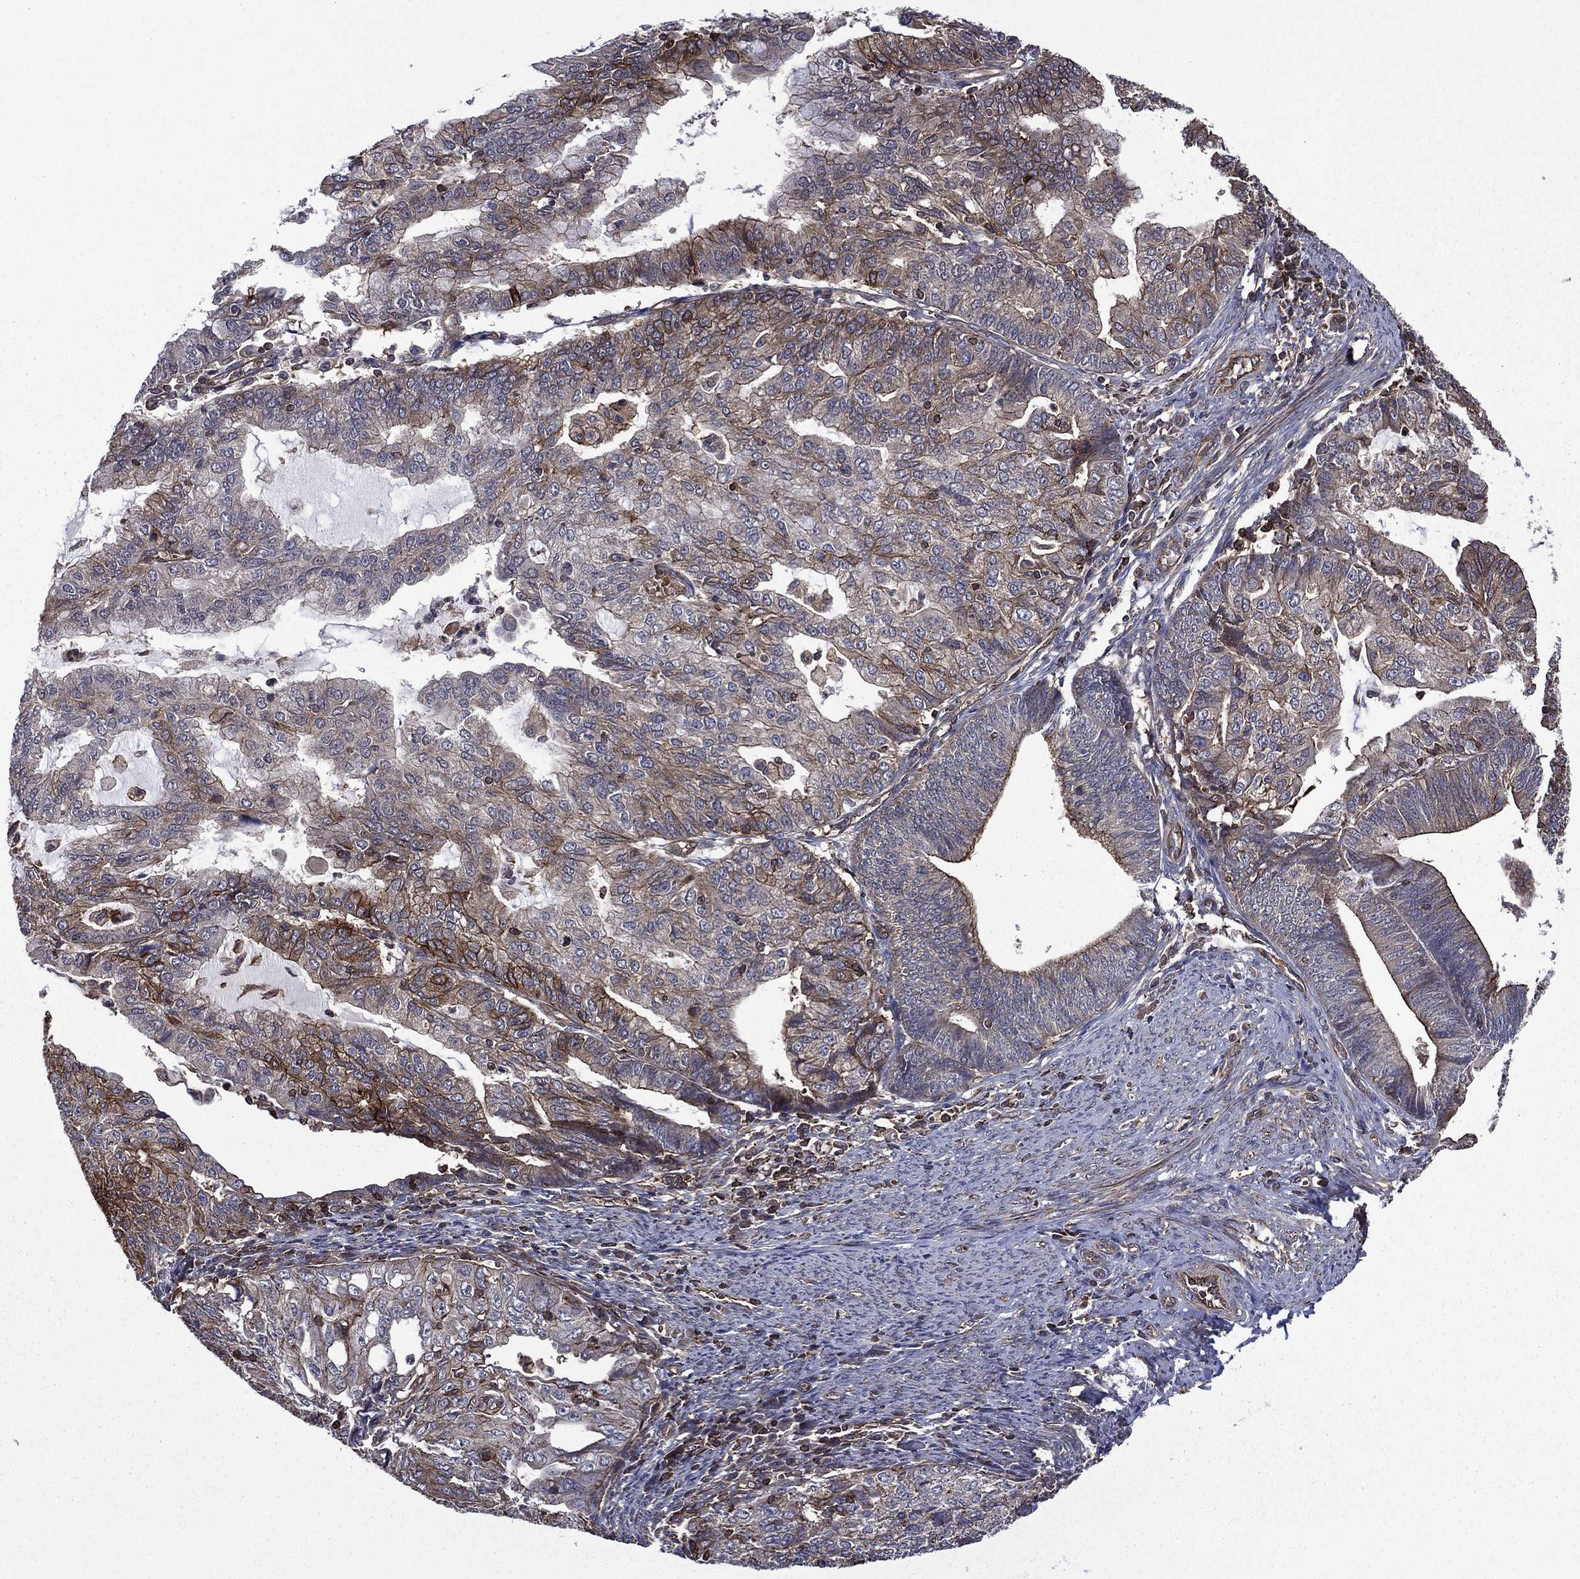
{"staining": {"intensity": "strong", "quantity": "25%-75%", "location": "cytoplasmic/membranous"}, "tissue": "endometrial cancer", "cell_type": "Tumor cells", "image_type": "cancer", "snomed": [{"axis": "morphology", "description": "Adenocarcinoma, NOS"}, {"axis": "topography", "description": "Endometrium"}], "caption": "Protein expression analysis of endometrial adenocarcinoma reveals strong cytoplasmic/membranous staining in approximately 25%-75% of tumor cells.", "gene": "PLPP3", "patient": {"sex": "female", "age": 82}}